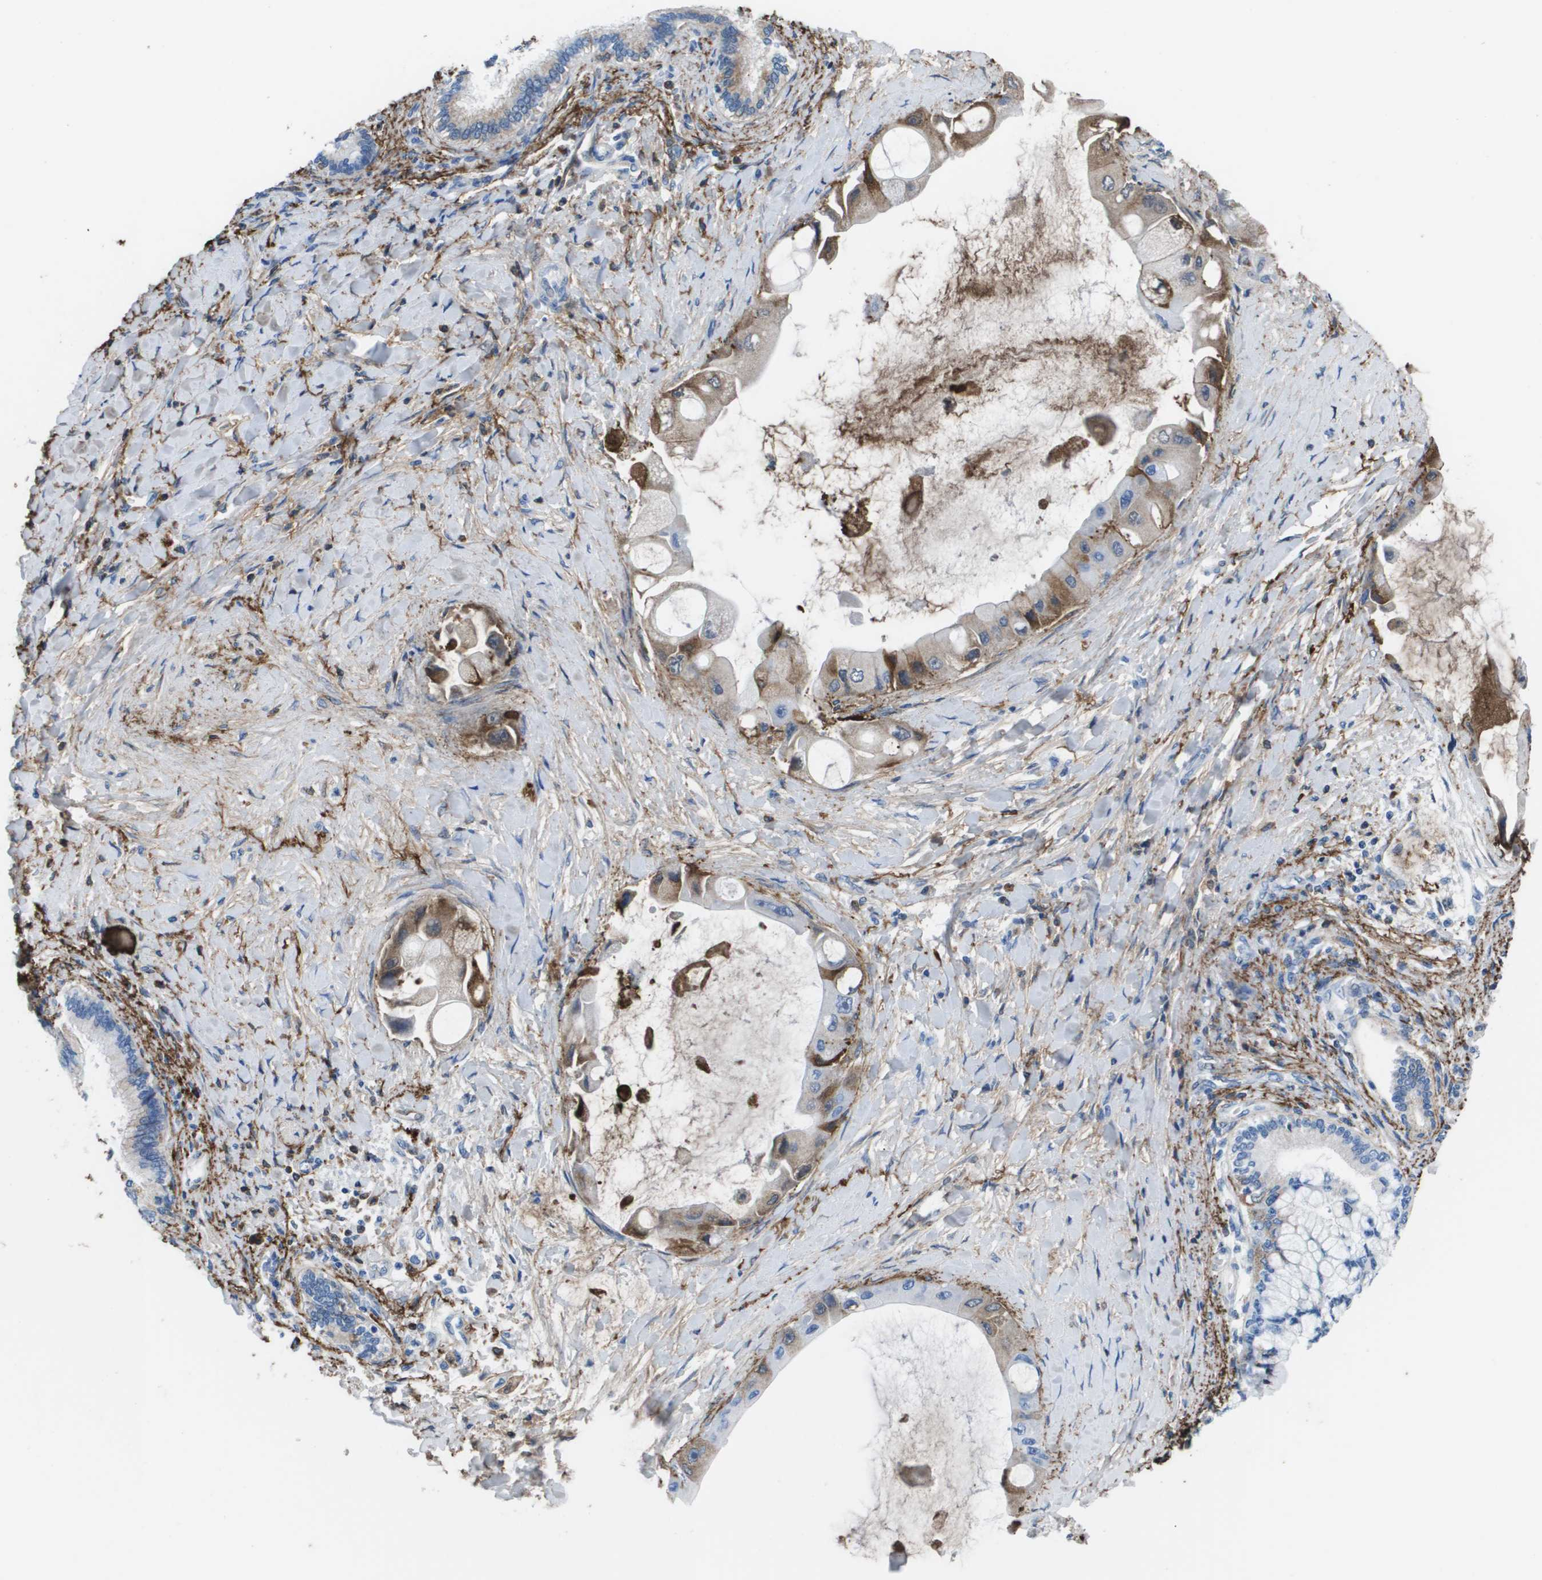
{"staining": {"intensity": "moderate", "quantity": "<25%", "location": "cytoplasmic/membranous"}, "tissue": "liver cancer", "cell_type": "Tumor cells", "image_type": "cancer", "snomed": [{"axis": "morphology", "description": "Normal tissue, NOS"}, {"axis": "morphology", "description": "Cholangiocarcinoma"}, {"axis": "topography", "description": "Liver"}, {"axis": "topography", "description": "Peripheral nerve tissue"}], "caption": "A high-resolution photomicrograph shows immunohistochemistry staining of liver cancer, which demonstrates moderate cytoplasmic/membranous expression in approximately <25% of tumor cells. (brown staining indicates protein expression, while blue staining denotes nuclei).", "gene": "VTN", "patient": {"sex": "male", "age": 50}}